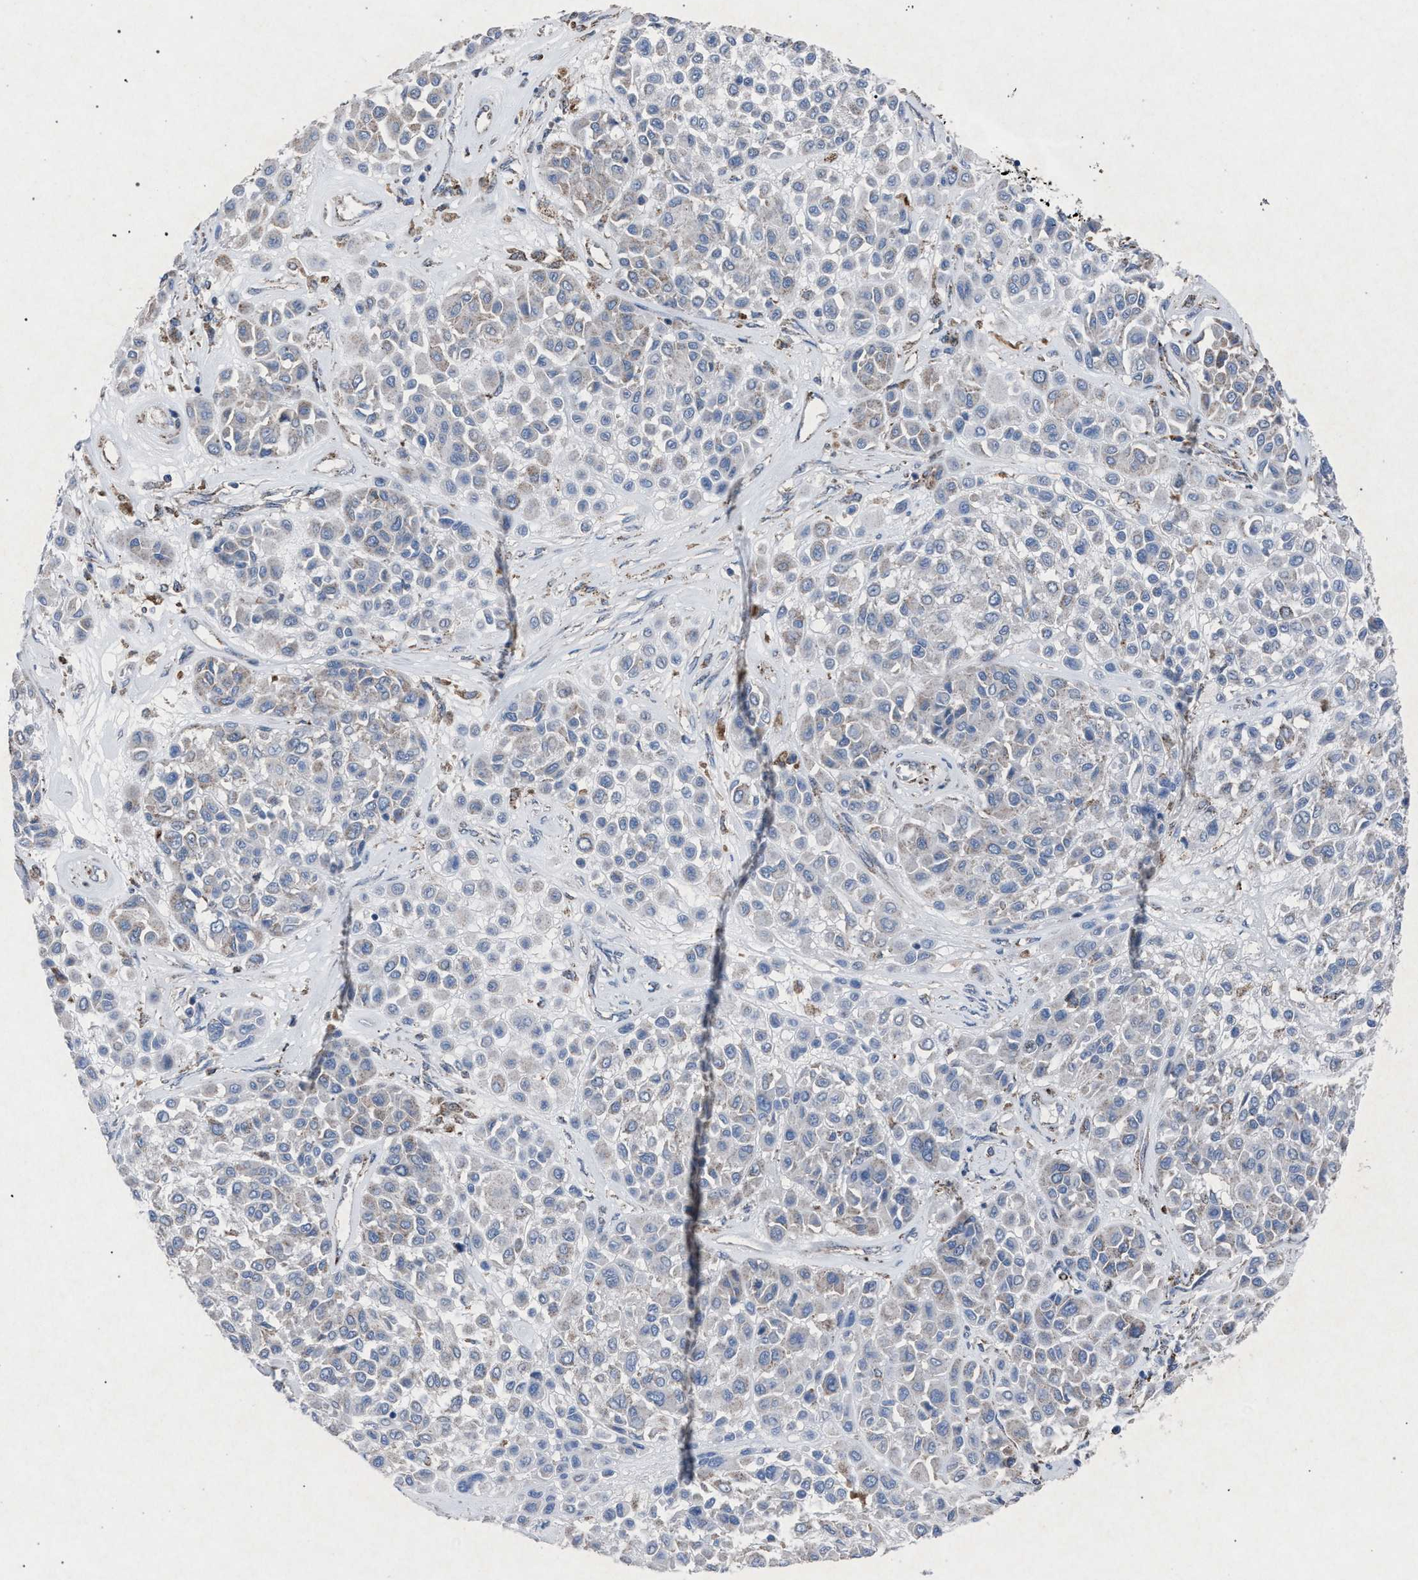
{"staining": {"intensity": "negative", "quantity": "none", "location": "none"}, "tissue": "melanoma", "cell_type": "Tumor cells", "image_type": "cancer", "snomed": [{"axis": "morphology", "description": "Malignant melanoma, Metastatic site"}, {"axis": "topography", "description": "Soft tissue"}], "caption": "High magnification brightfield microscopy of malignant melanoma (metastatic site) stained with DAB (3,3'-diaminobenzidine) (brown) and counterstained with hematoxylin (blue): tumor cells show no significant expression.", "gene": "HSD17B4", "patient": {"sex": "male", "age": 41}}